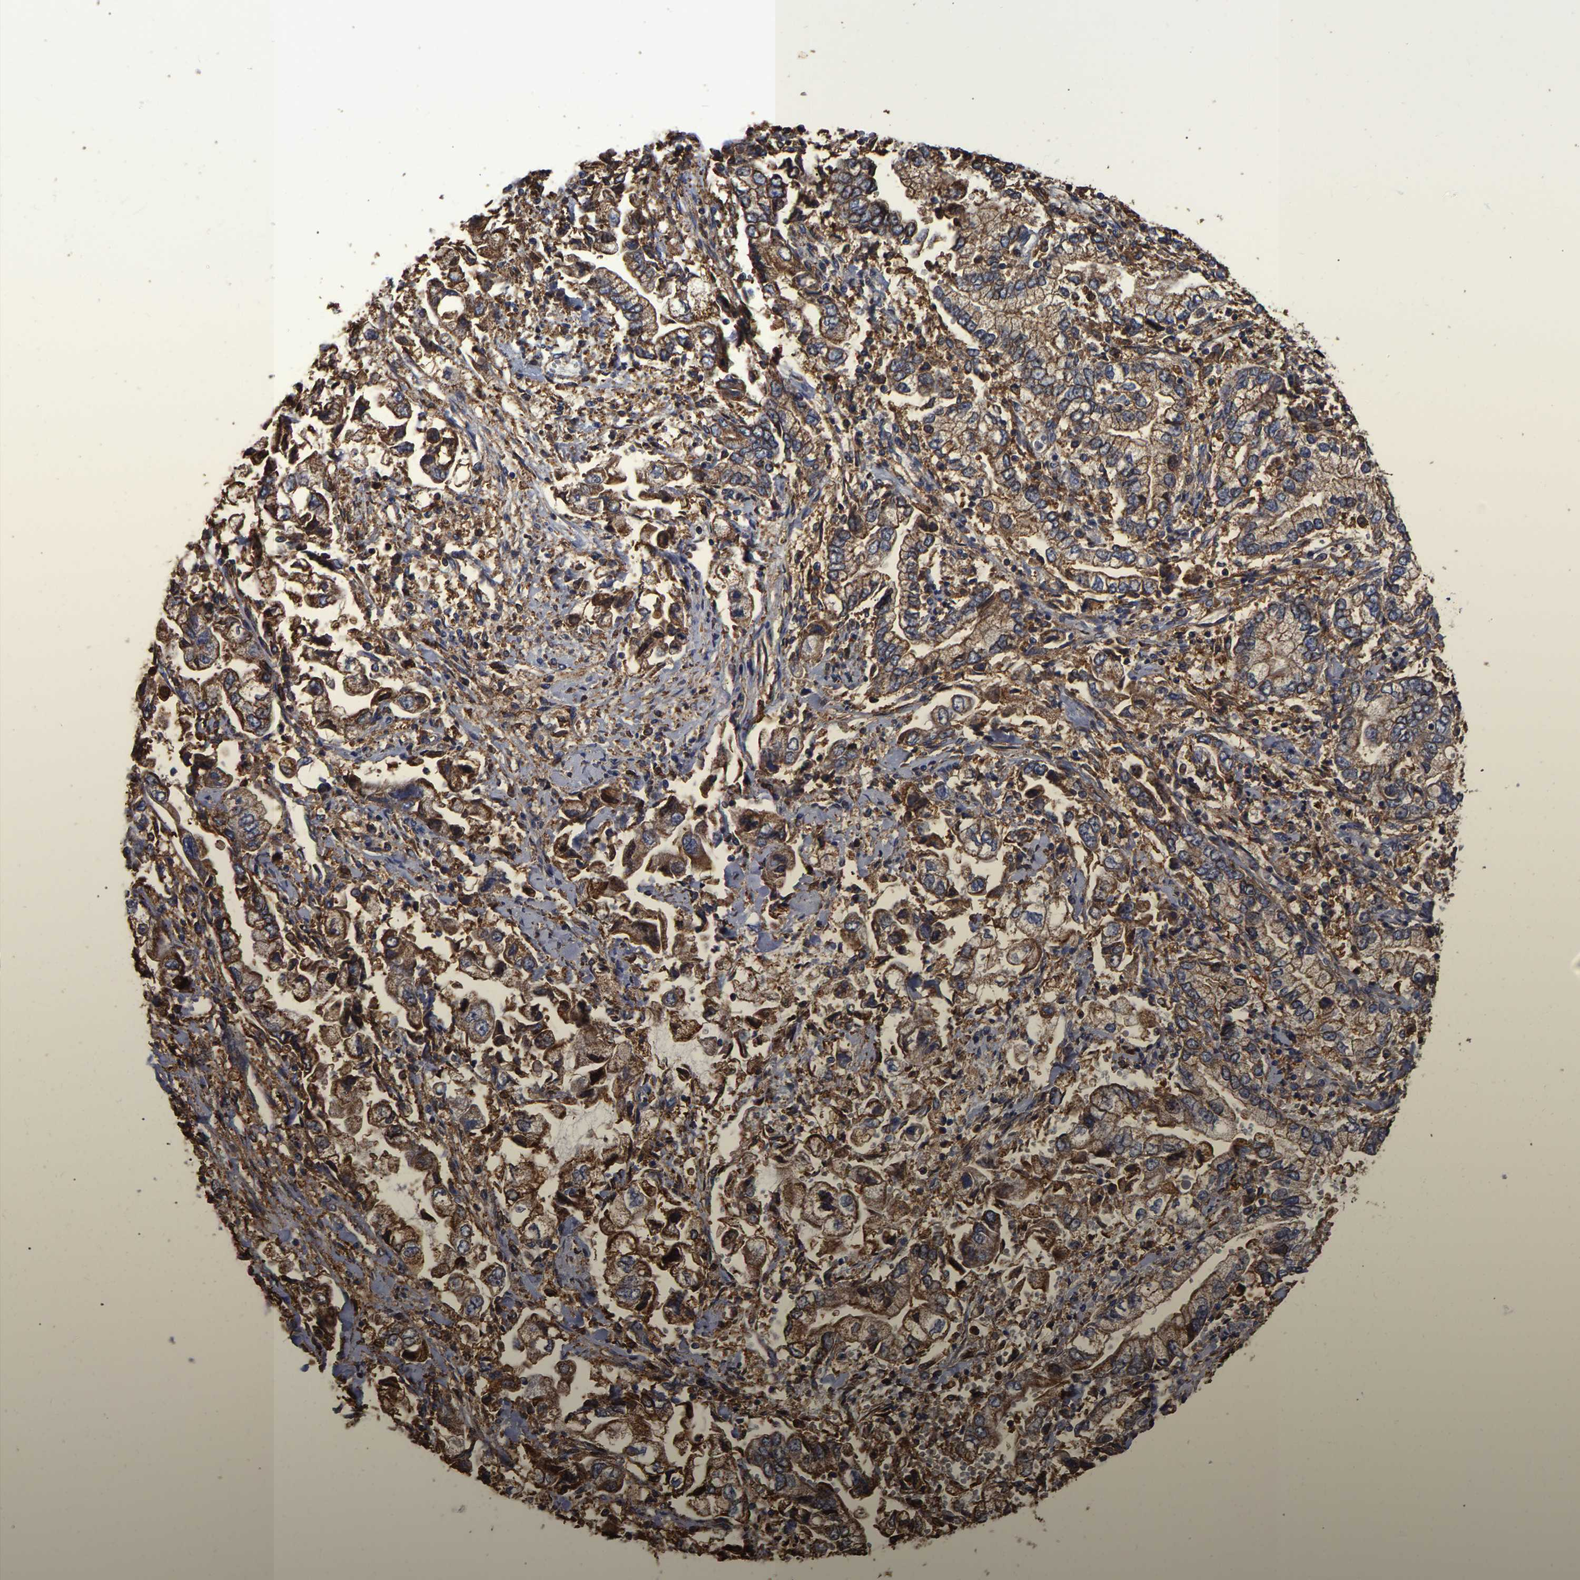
{"staining": {"intensity": "strong", "quantity": "25%-75%", "location": "cytoplasmic/membranous"}, "tissue": "stomach cancer", "cell_type": "Tumor cells", "image_type": "cancer", "snomed": [{"axis": "morphology", "description": "Normal tissue, NOS"}, {"axis": "morphology", "description": "Adenocarcinoma, NOS"}, {"axis": "topography", "description": "Stomach"}], "caption": "The photomicrograph demonstrates immunohistochemical staining of stomach adenocarcinoma. There is strong cytoplasmic/membranous positivity is identified in about 25%-75% of tumor cells.", "gene": "LIF", "patient": {"sex": "male", "age": 62}}